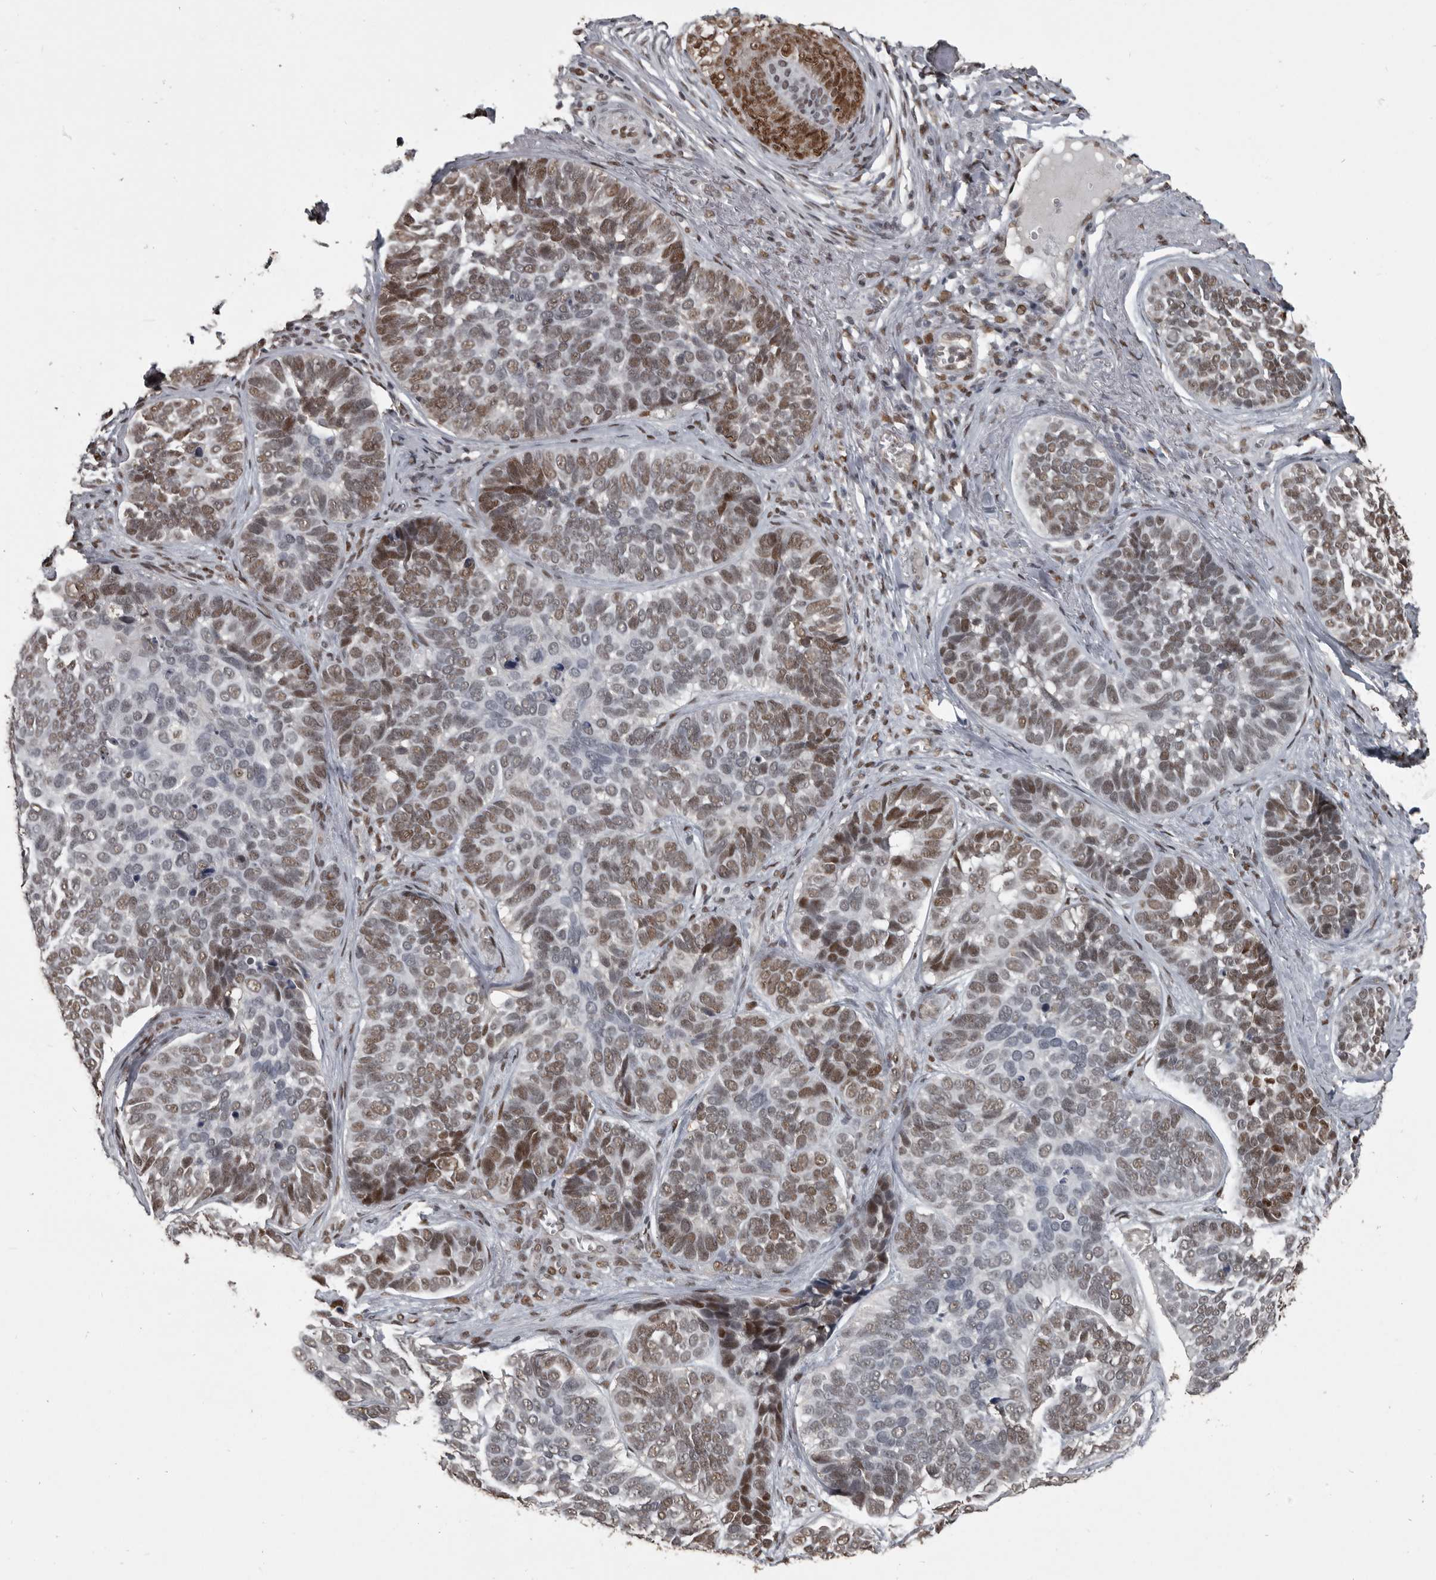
{"staining": {"intensity": "moderate", "quantity": ">75%", "location": "nuclear"}, "tissue": "skin cancer", "cell_type": "Tumor cells", "image_type": "cancer", "snomed": [{"axis": "morphology", "description": "Basal cell carcinoma"}, {"axis": "topography", "description": "Skin"}], "caption": "IHC staining of skin cancer (basal cell carcinoma), which exhibits medium levels of moderate nuclear positivity in about >75% of tumor cells indicating moderate nuclear protein staining. The staining was performed using DAB (3,3'-diaminobenzidine) (brown) for protein detection and nuclei were counterstained in hematoxylin (blue).", "gene": "CHD1L", "patient": {"sex": "male", "age": 62}}